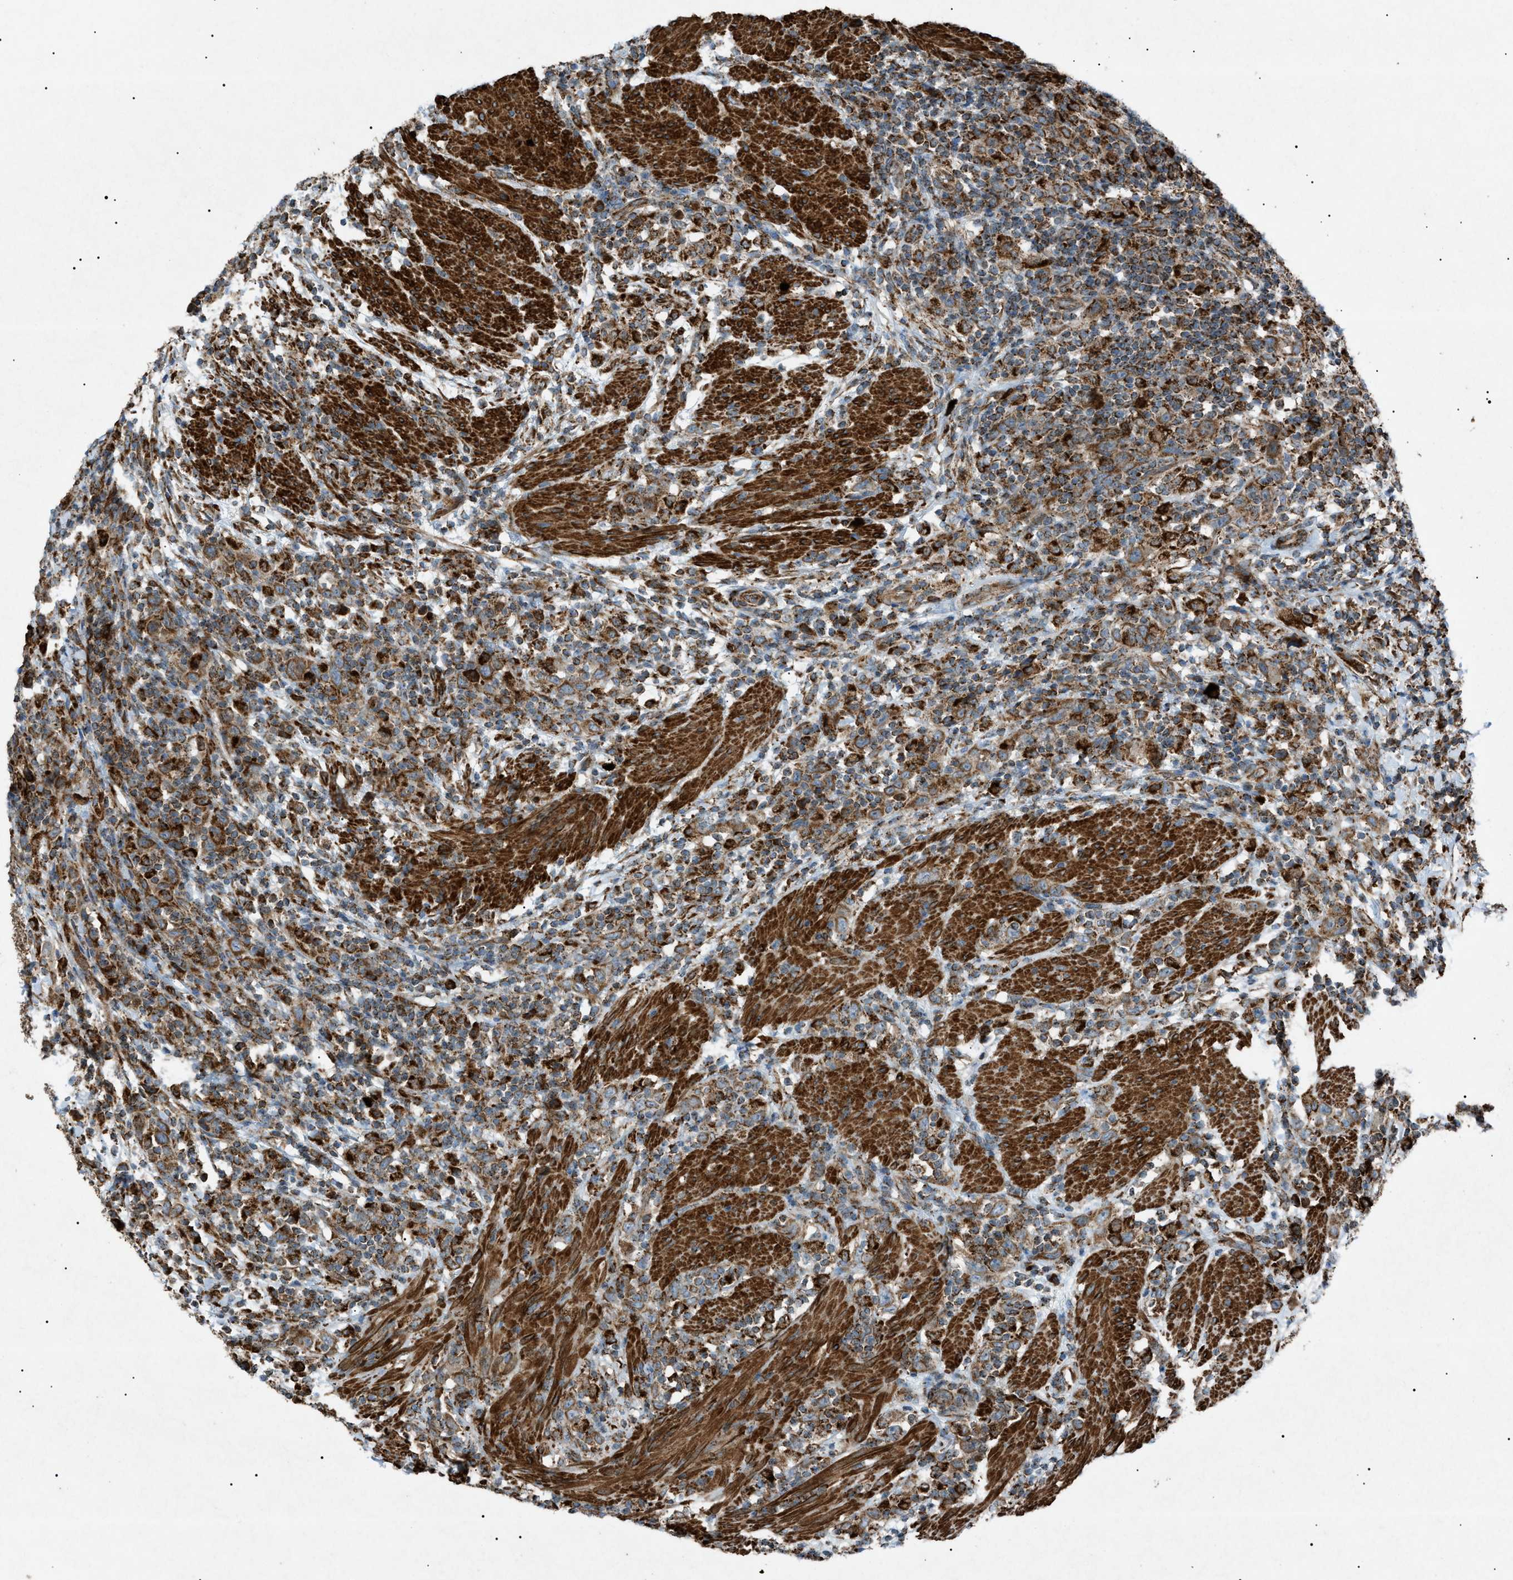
{"staining": {"intensity": "strong", "quantity": ">75%", "location": "cytoplasmic/membranous"}, "tissue": "urothelial cancer", "cell_type": "Tumor cells", "image_type": "cancer", "snomed": [{"axis": "morphology", "description": "Urothelial carcinoma, High grade"}, {"axis": "topography", "description": "Urinary bladder"}], "caption": "DAB (3,3'-diaminobenzidine) immunohistochemical staining of urothelial carcinoma (high-grade) displays strong cytoplasmic/membranous protein staining in approximately >75% of tumor cells.", "gene": "C1GALT1C1", "patient": {"sex": "male", "age": 61}}